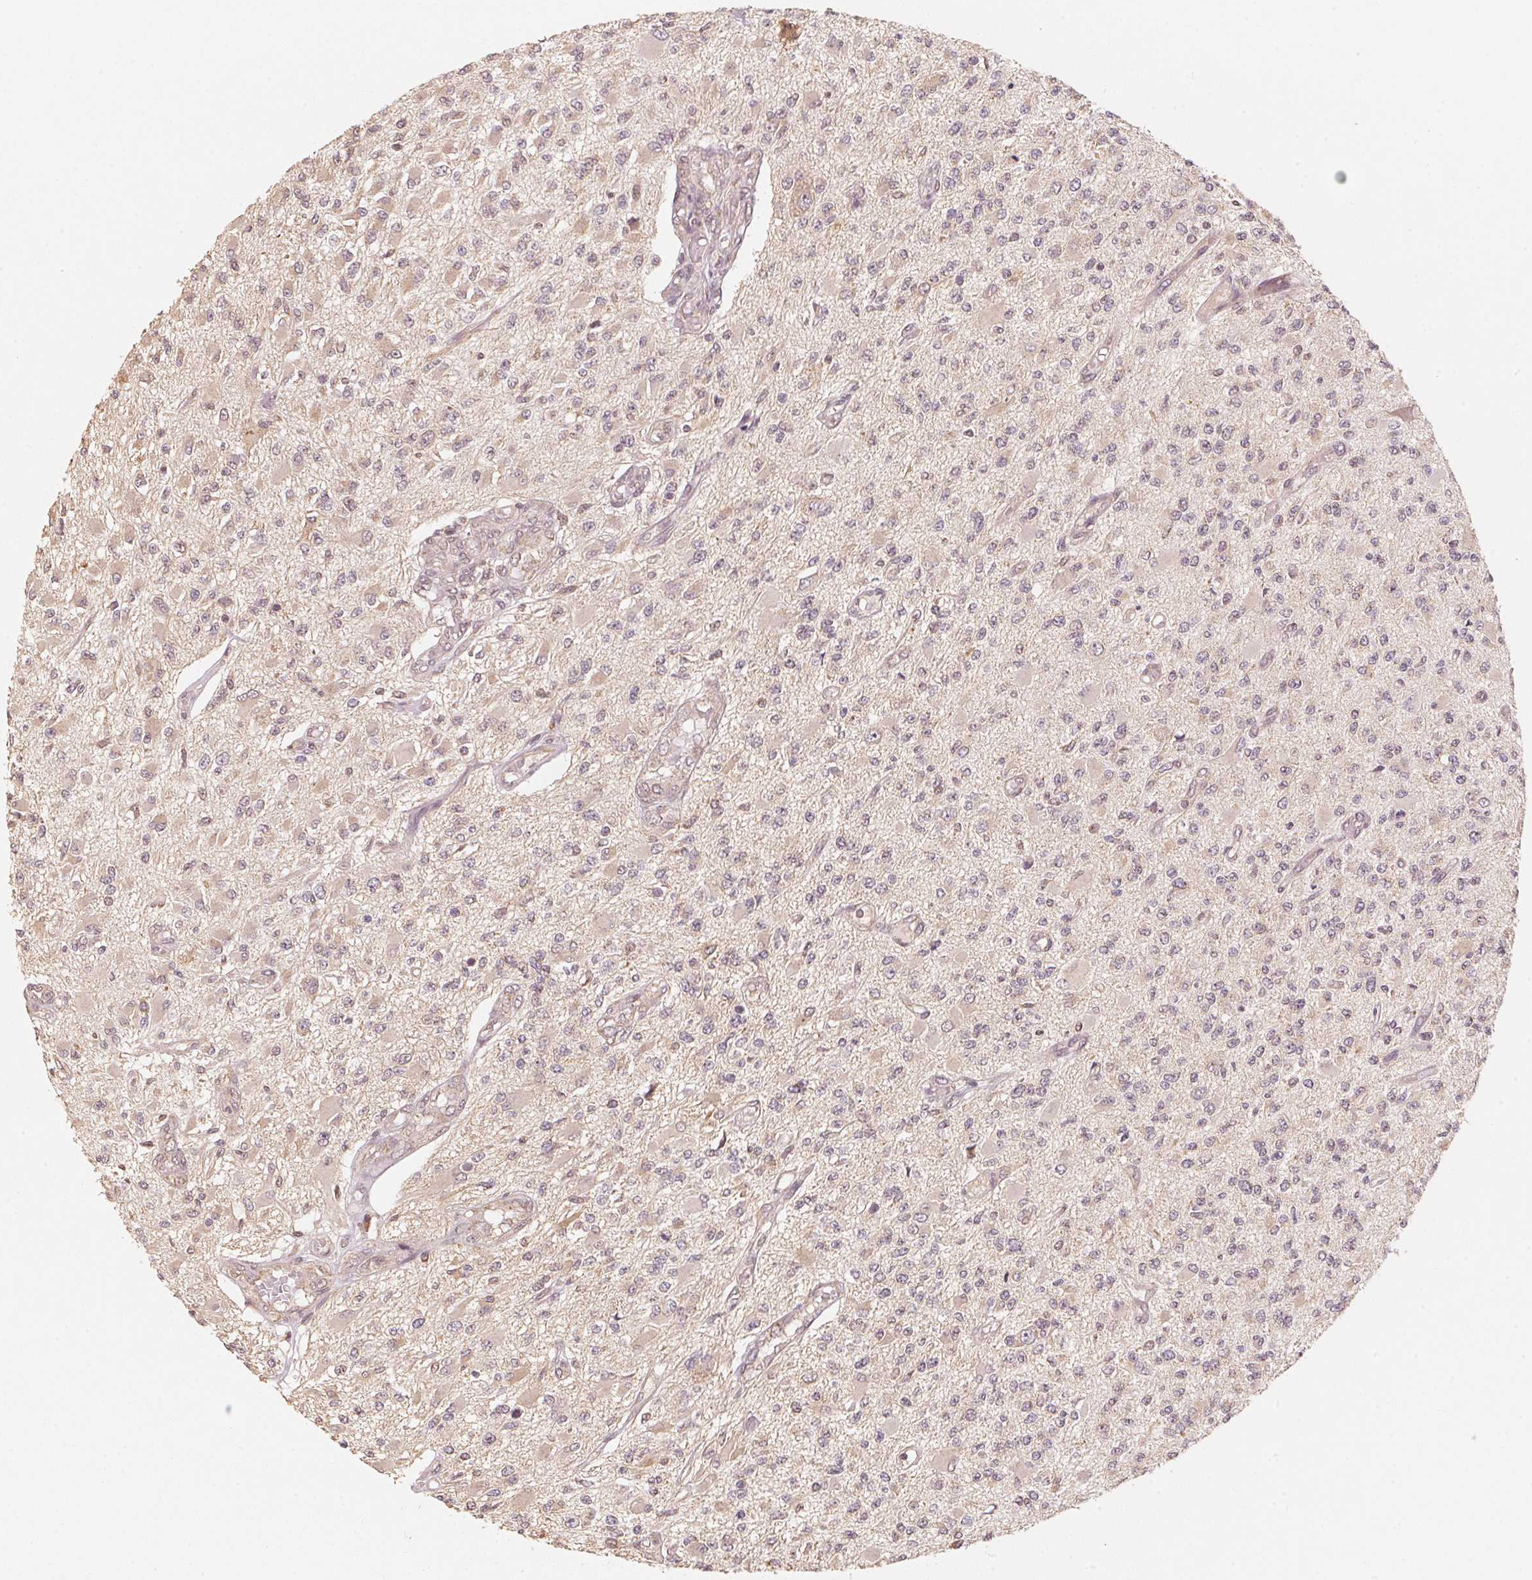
{"staining": {"intensity": "negative", "quantity": "none", "location": "none"}, "tissue": "glioma", "cell_type": "Tumor cells", "image_type": "cancer", "snomed": [{"axis": "morphology", "description": "Glioma, malignant, High grade"}, {"axis": "topography", "description": "Brain"}], "caption": "Protein analysis of glioma exhibits no significant expression in tumor cells.", "gene": "C2orf73", "patient": {"sex": "female", "age": 63}}